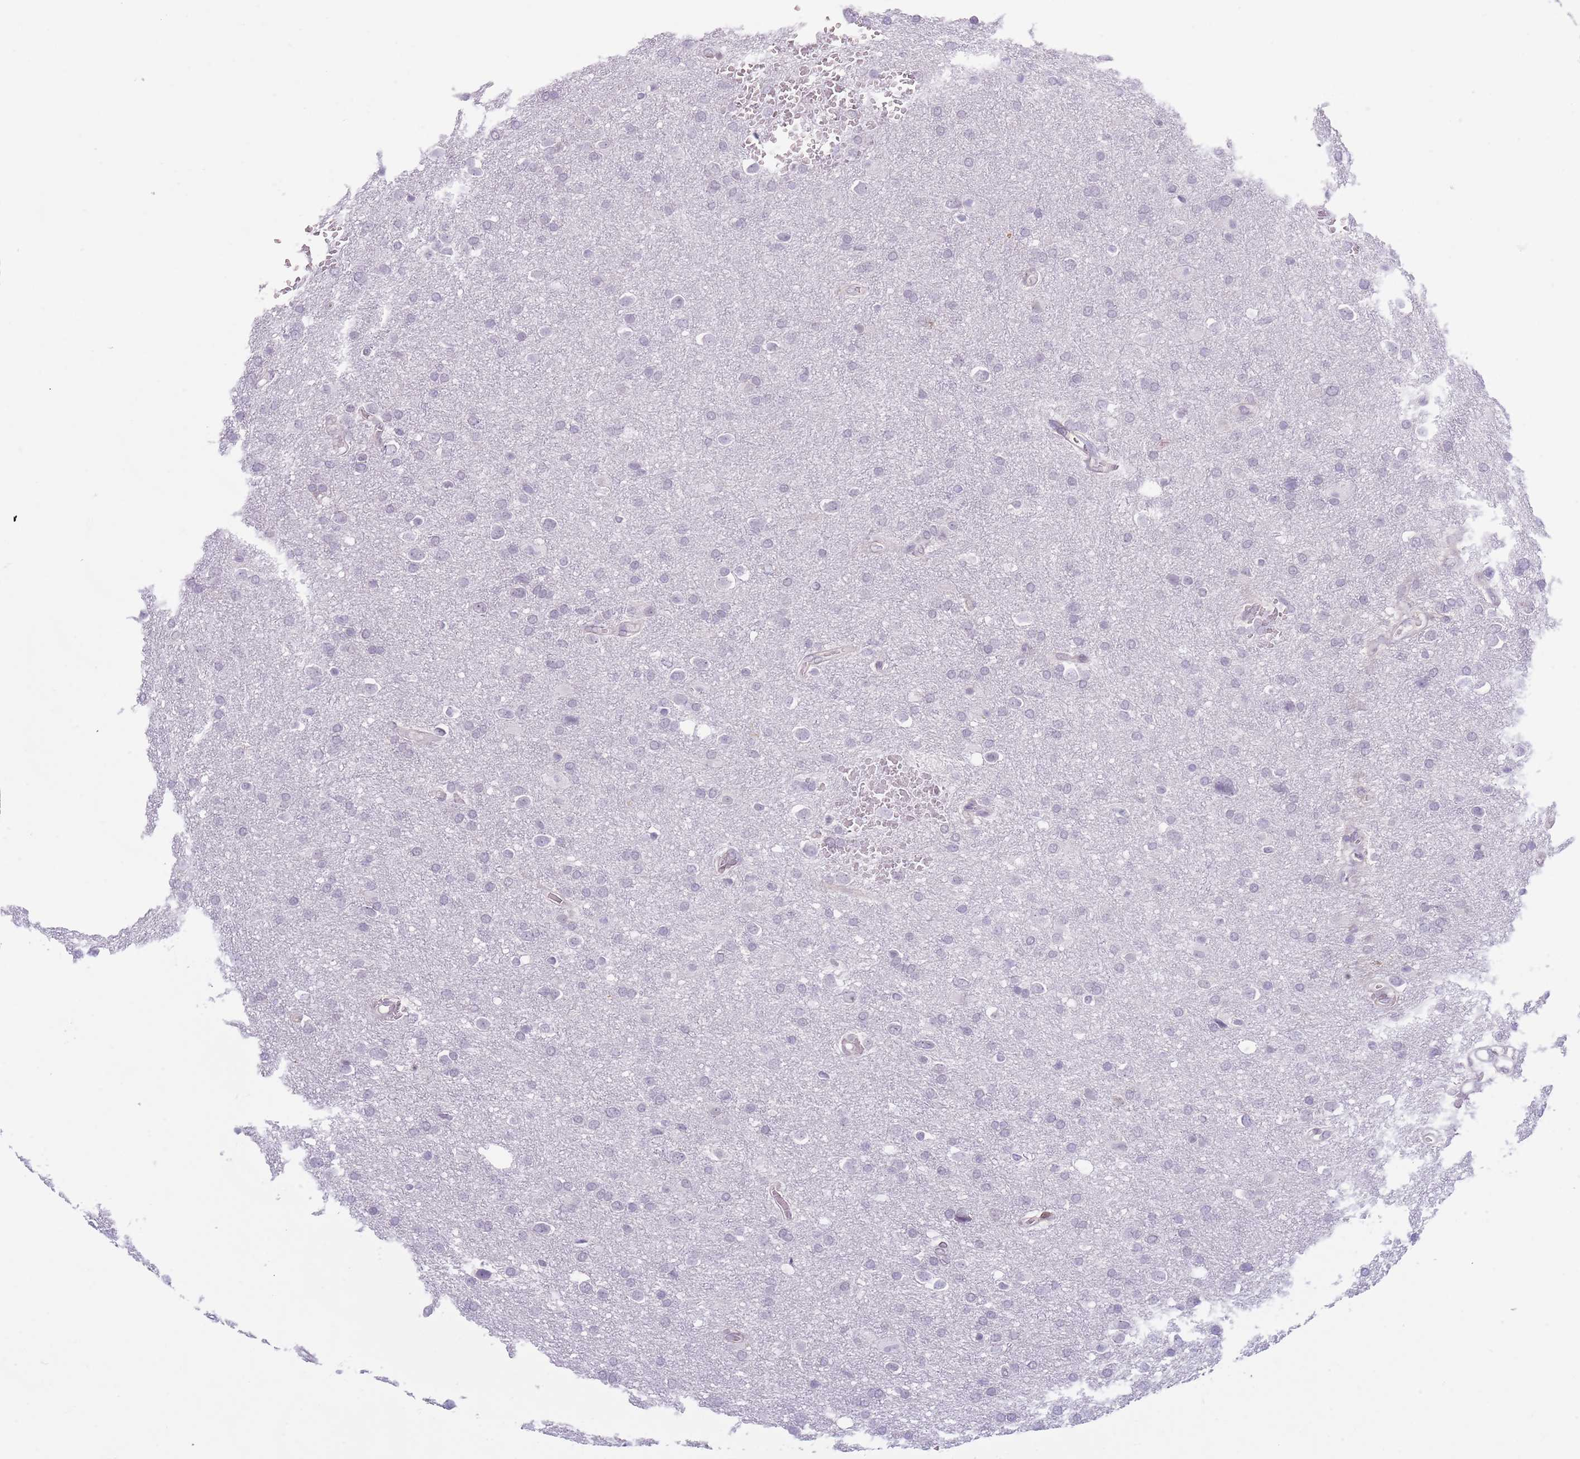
{"staining": {"intensity": "negative", "quantity": "none", "location": "none"}, "tissue": "glioma", "cell_type": "Tumor cells", "image_type": "cancer", "snomed": [{"axis": "morphology", "description": "Glioma, malignant, Low grade"}, {"axis": "topography", "description": "Brain"}], "caption": "Glioma was stained to show a protein in brown. There is no significant positivity in tumor cells.", "gene": "MFSD10", "patient": {"sex": "female", "age": 32}}